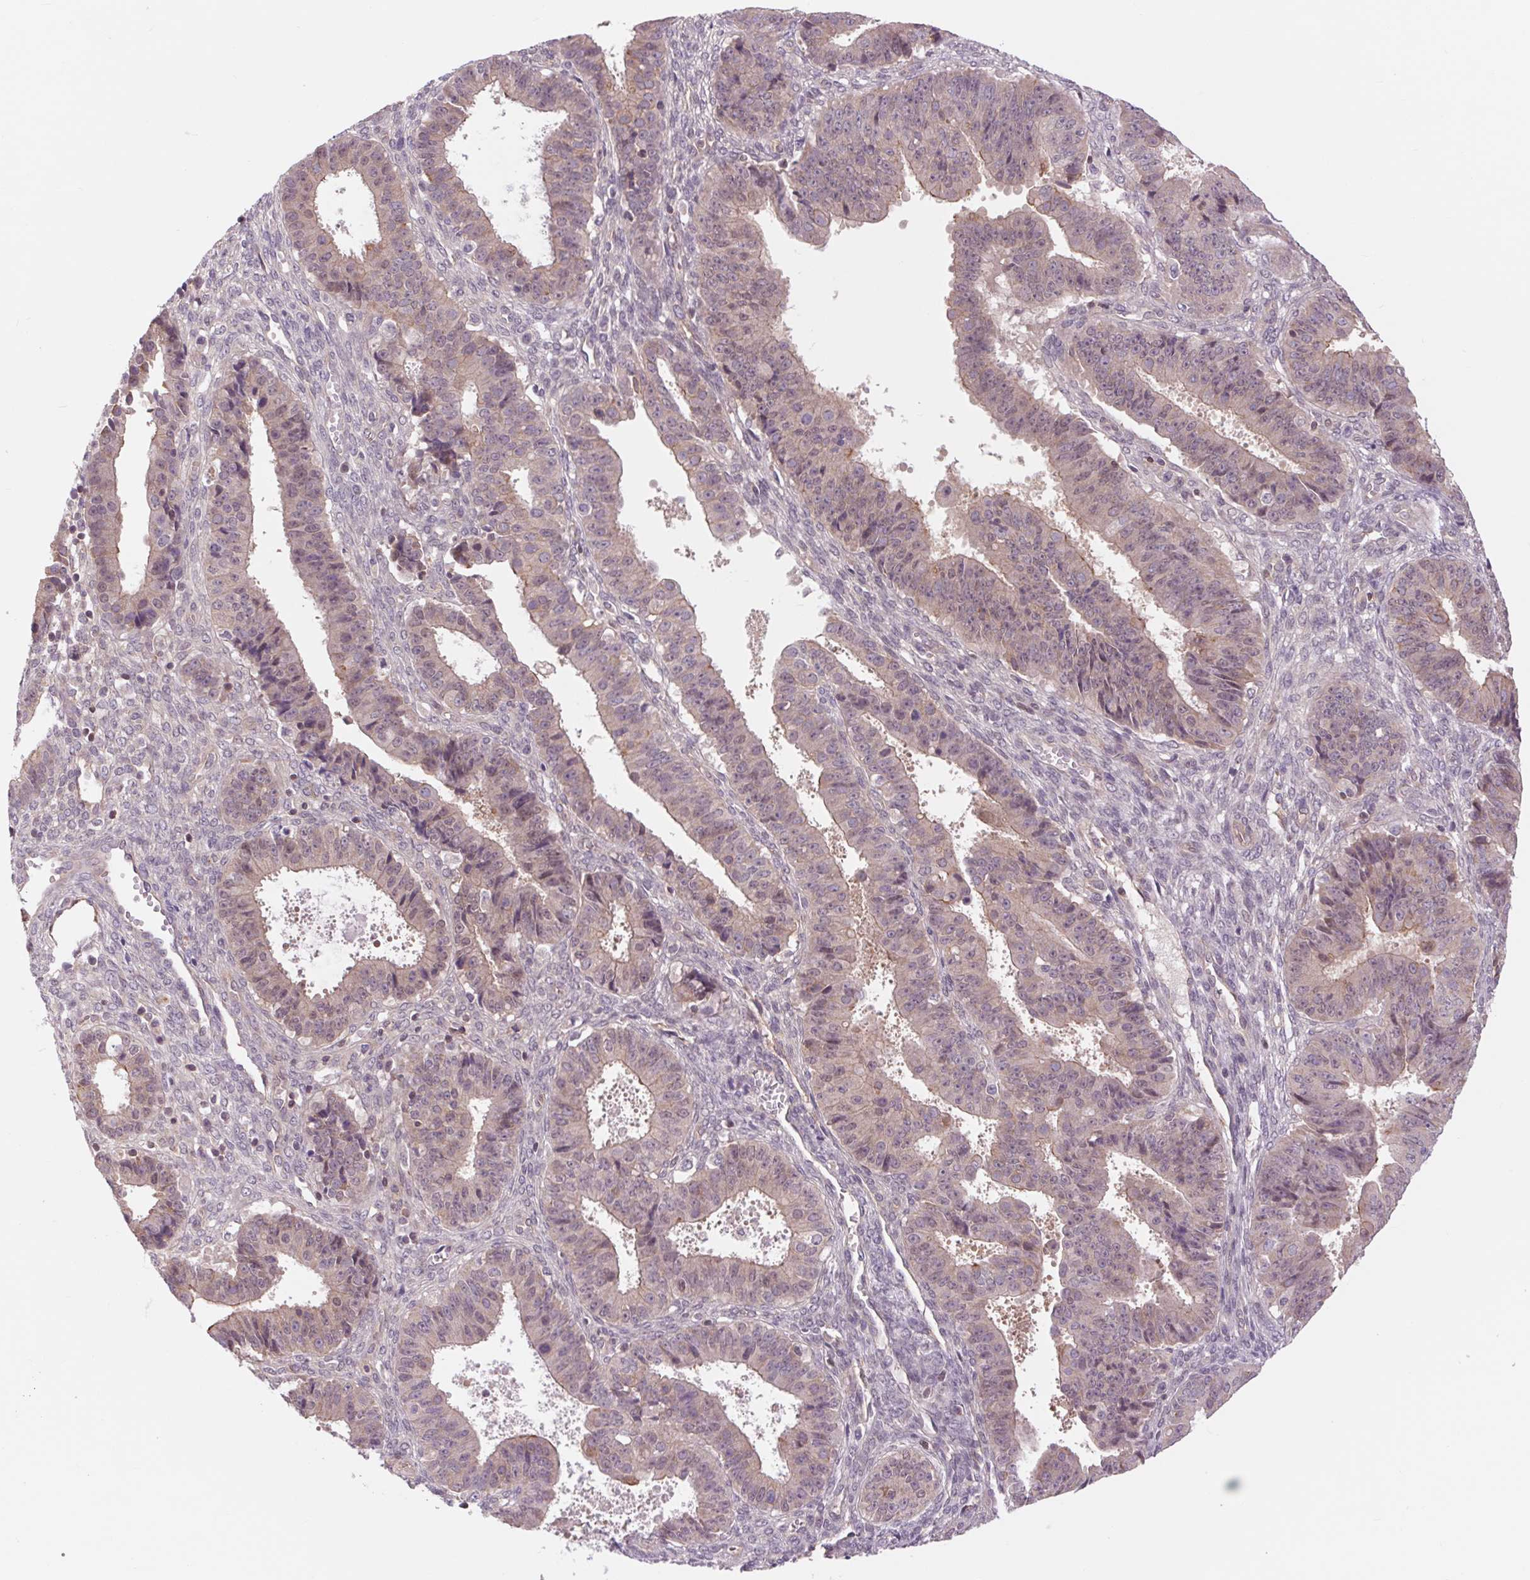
{"staining": {"intensity": "weak", "quantity": "<25%", "location": "cytoplasmic/membranous"}, "tissue": "ovarian cancer", "cell_type": "Tumor cells", "image_type": "cancer", "snomed": [{"axis": "morphology", "description": "Carcinoma, endometroid"}, {"axis": "topography", "description": "Ovary"}], "caption": "Ovarian cancer (endometroid carcinoma) stained for a protein using immunohistochemistry (IHC) displays no positivity tumor cells.", "gene": "SH3RF2", "patient": {"sex": "female", "age": 42}}